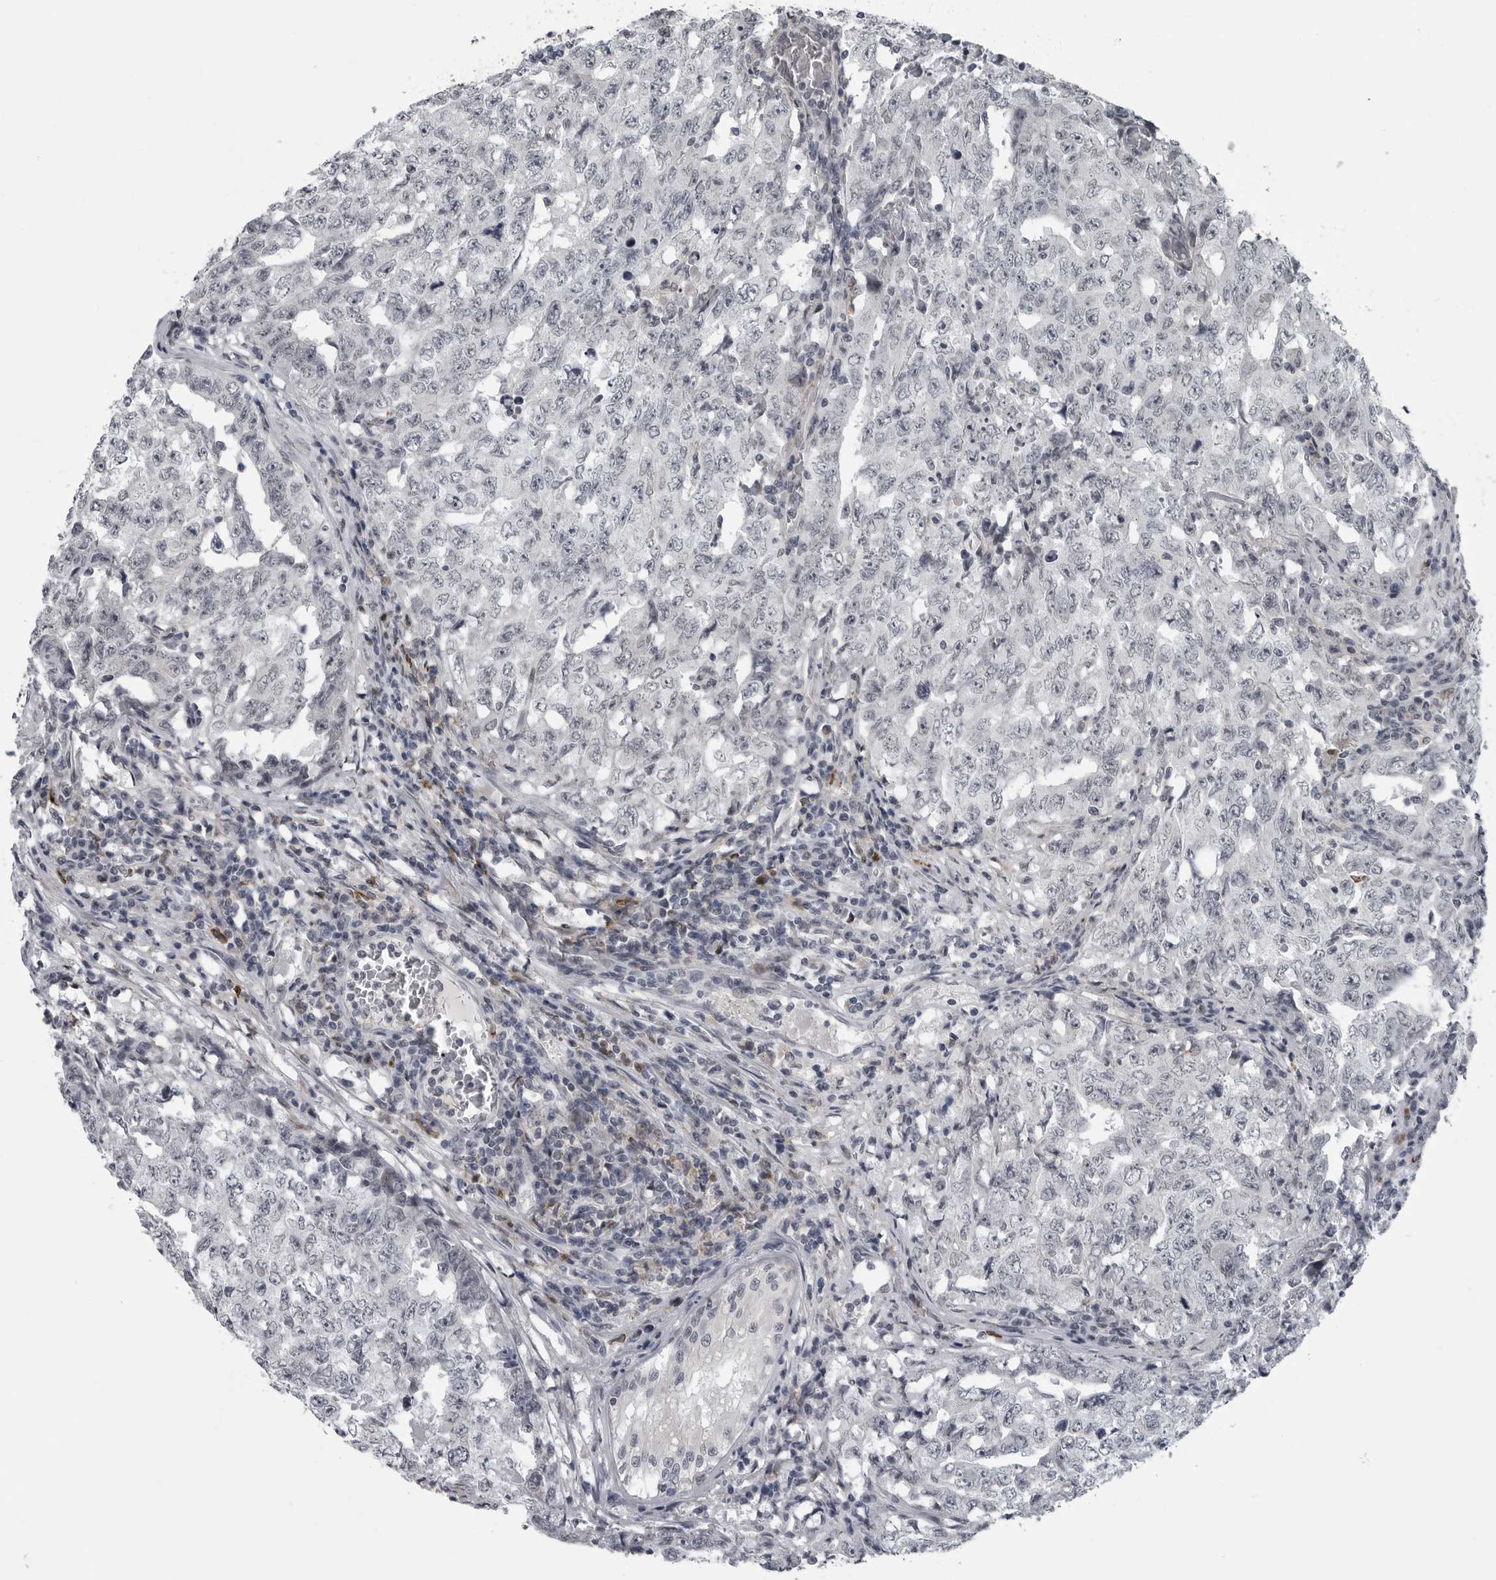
{"staining": {"intensity": "negative", "quantity": "none", "location": "none"}, "tissue": "testis cancer", "cell_type": "Tumor cells", "image_type": "cancer", "snomed": [{"axis": "morphology", "description": "Carcinoma, Embryonal, NOS"}, {"axis": "topography", "description": "Testis"}], "caption": "Human embryonal carcinoma (testis) stained for a protein using IHC demonstrates no staining in tumor cells.", "gene": "LYSMD1", "patient": {"sex": "male", "age": 26}}